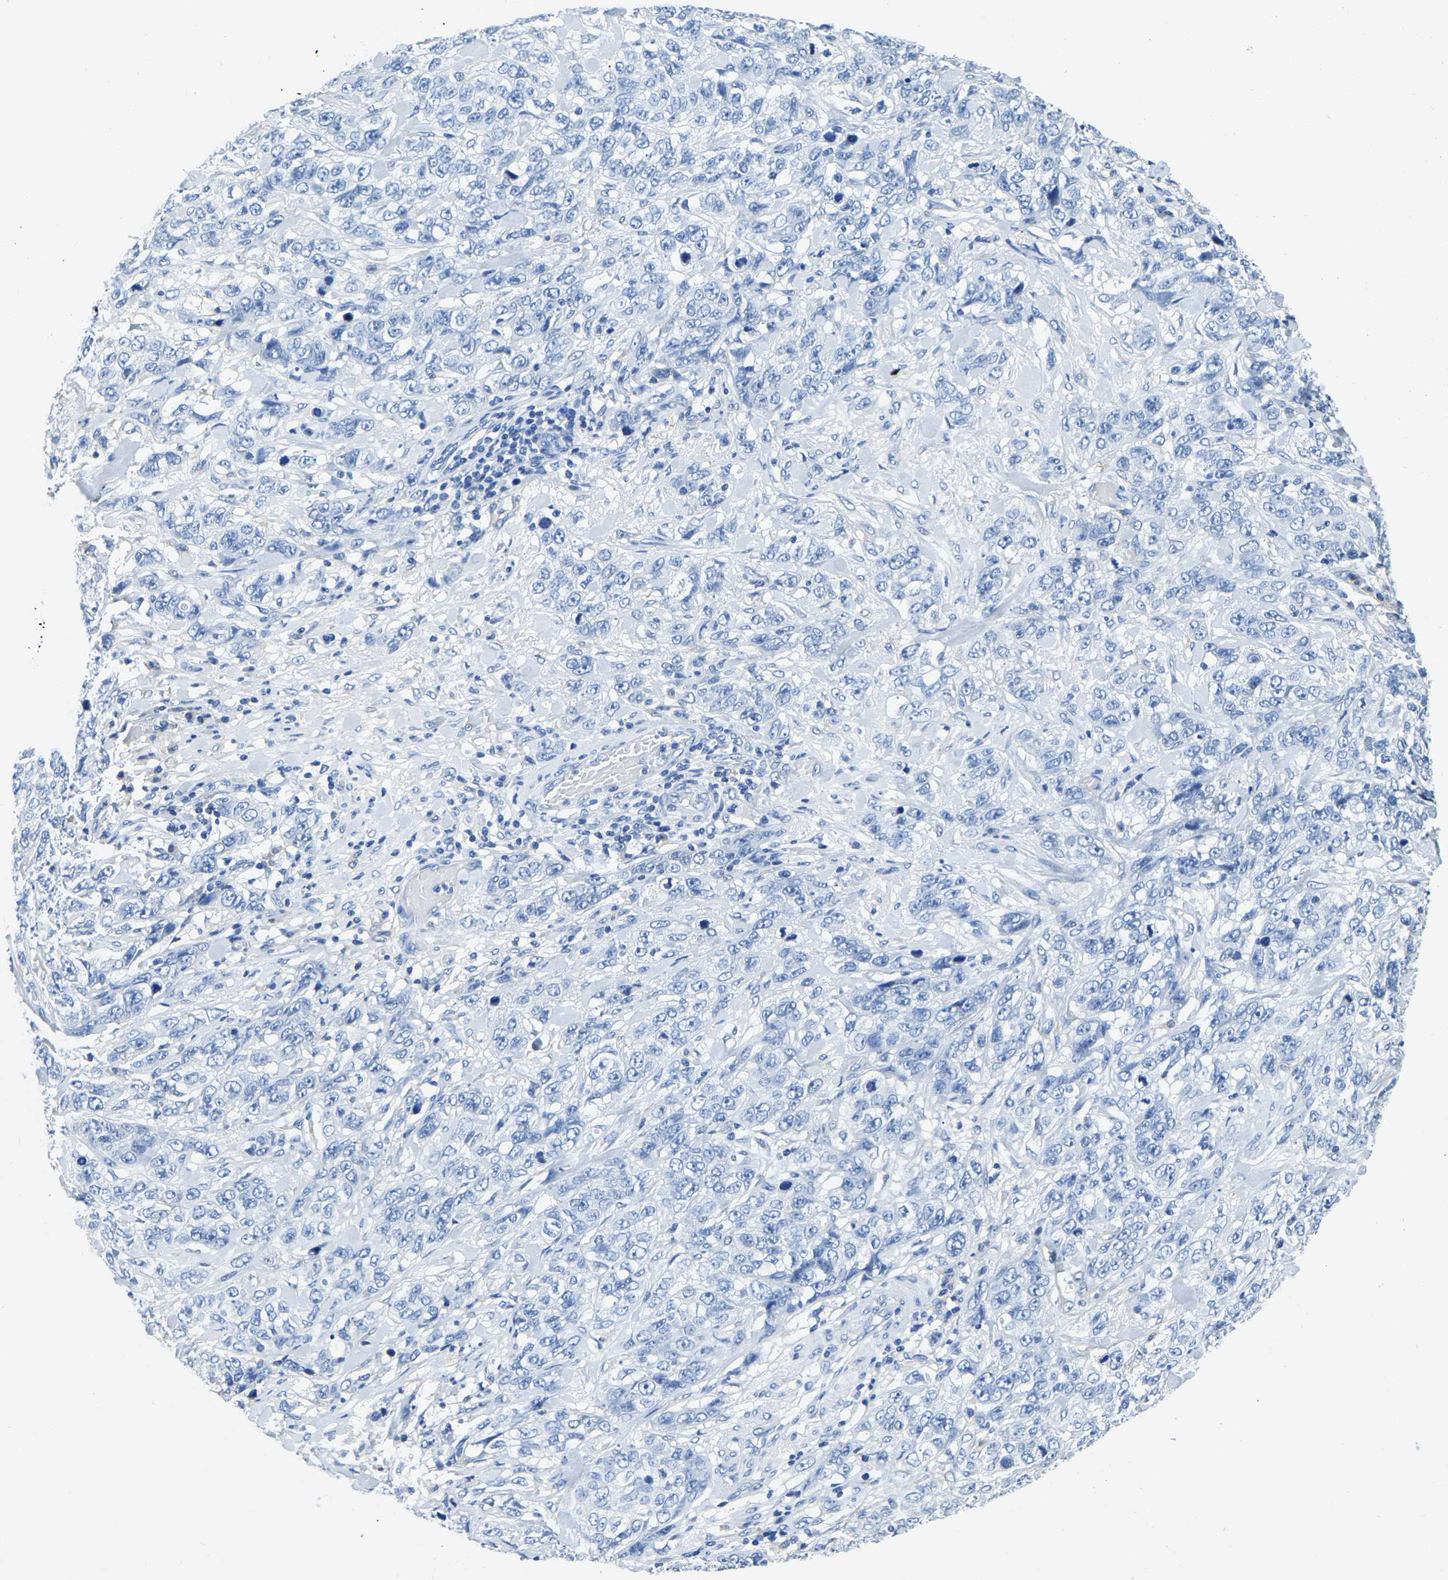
{"staining": {"intensity": "negative", "quantity": "none", "location": "none"}, "tissue": "stomach cancer", "cell_type": "Tumor cells", "image_type": "cancer", "snomed": [{"axis": "morphology", "description": "Adenocarcinoma, NOS"}, {"axis": "topography", "description": "Stomach"}], "caption": "Immunohistochemical staining of human adenocarcinoma (stomach) reveals no significant expression in tumor cells.", "gene": "ZDHHC13", "patient": {"sex": "male", "age": 48}}